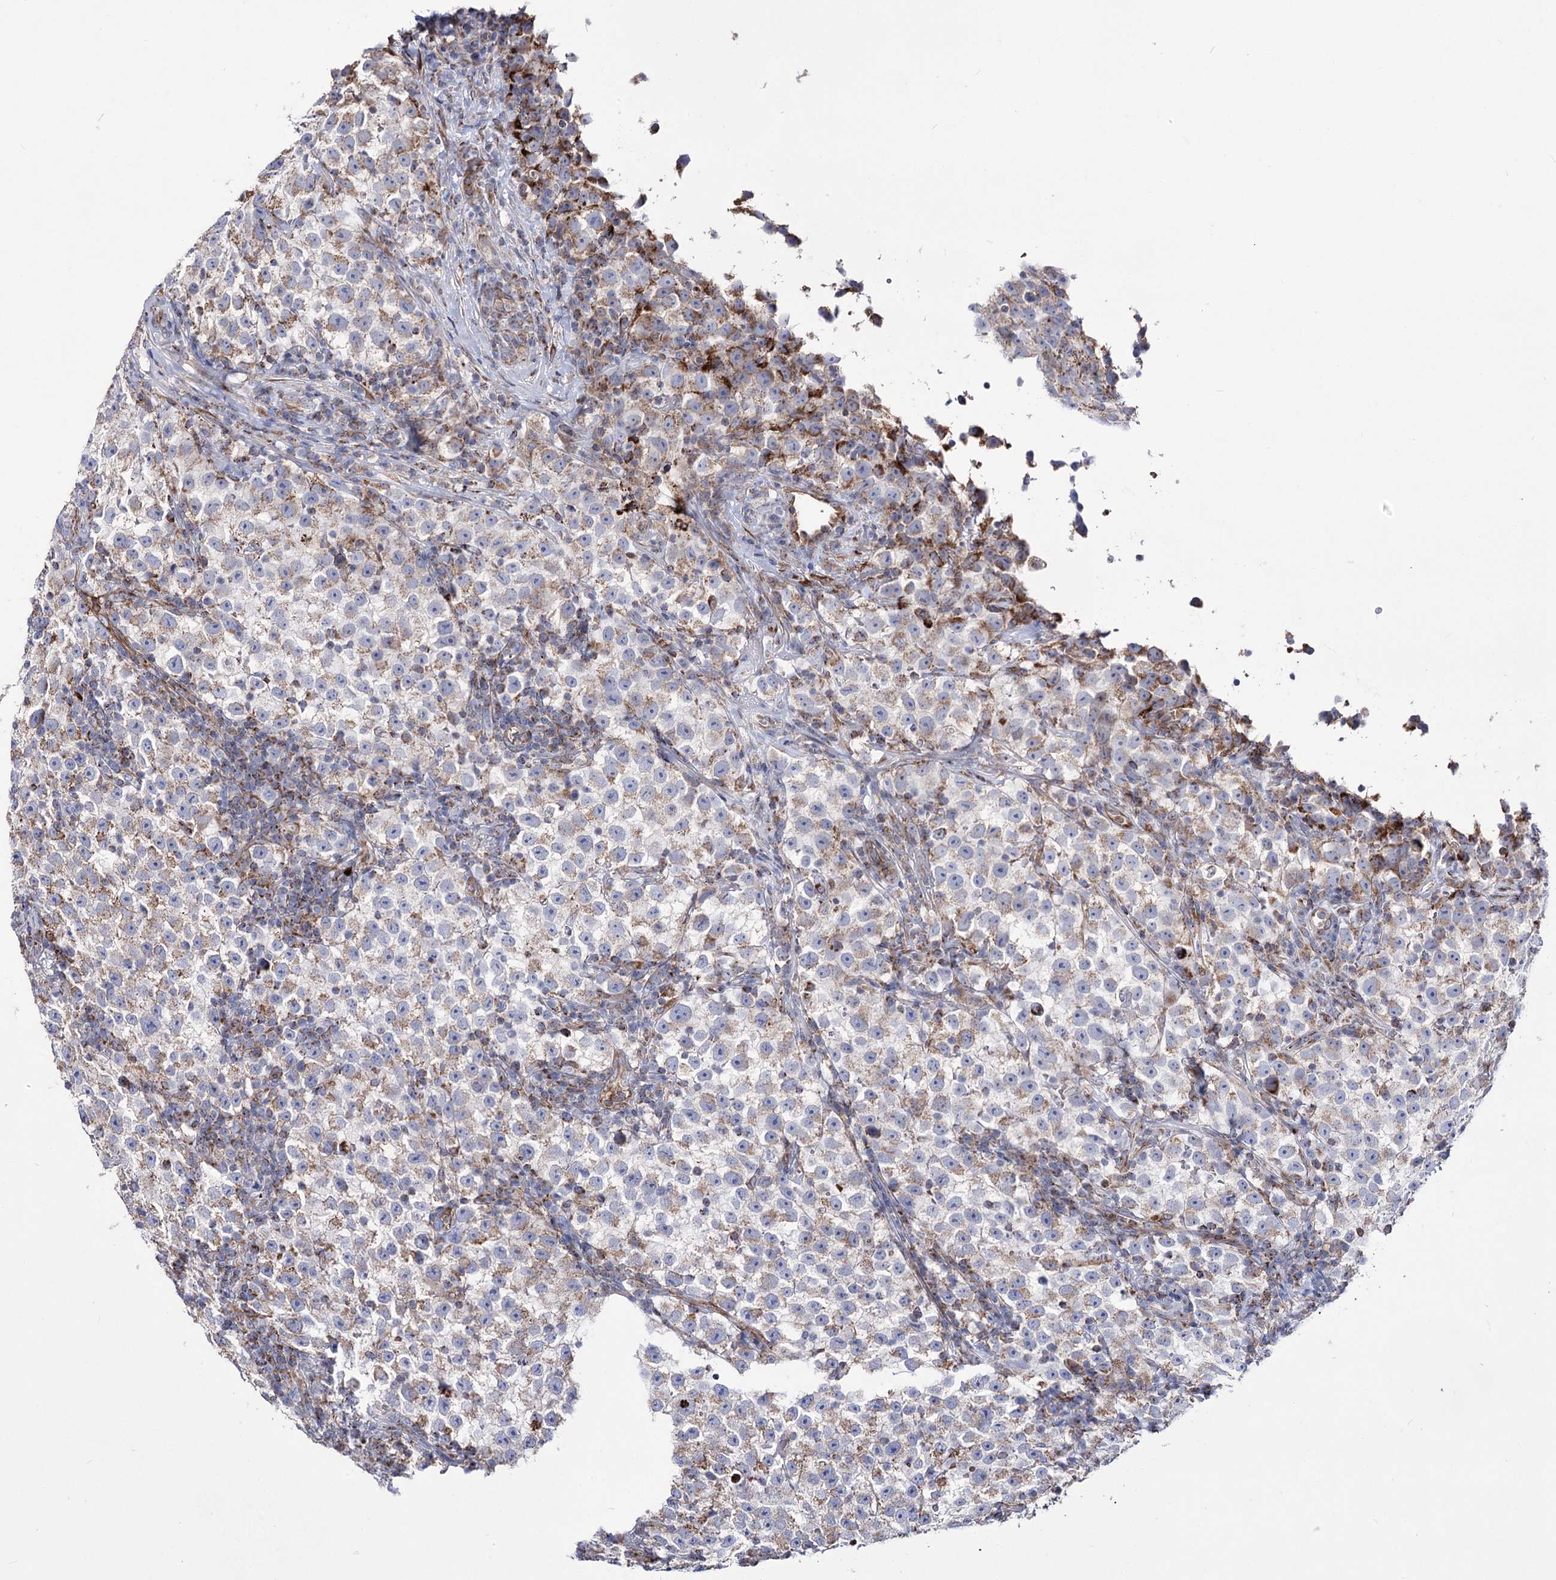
{"staining": {"intensity": "weak", "quantity": "25%-75%", "location": "cytoplasmic/membranous"}, "tissue": "testis cancer", "cell_type": "Tumor cells", "image_type": "cancer", "snomed": [{"axis": "morphology", "description": "Seminoma, NOS"}, {"axis": "topography", "description": "Testis"}], "caption": "A micrograph showing weak cytoplasmic/membranous staining in about 25%-75% of tumor cells in seminoma (testis), as visualized by brown immunohistochemical staining.", "gene": "OSBPL5", "patient": {"sex": "male", "age": 22}}